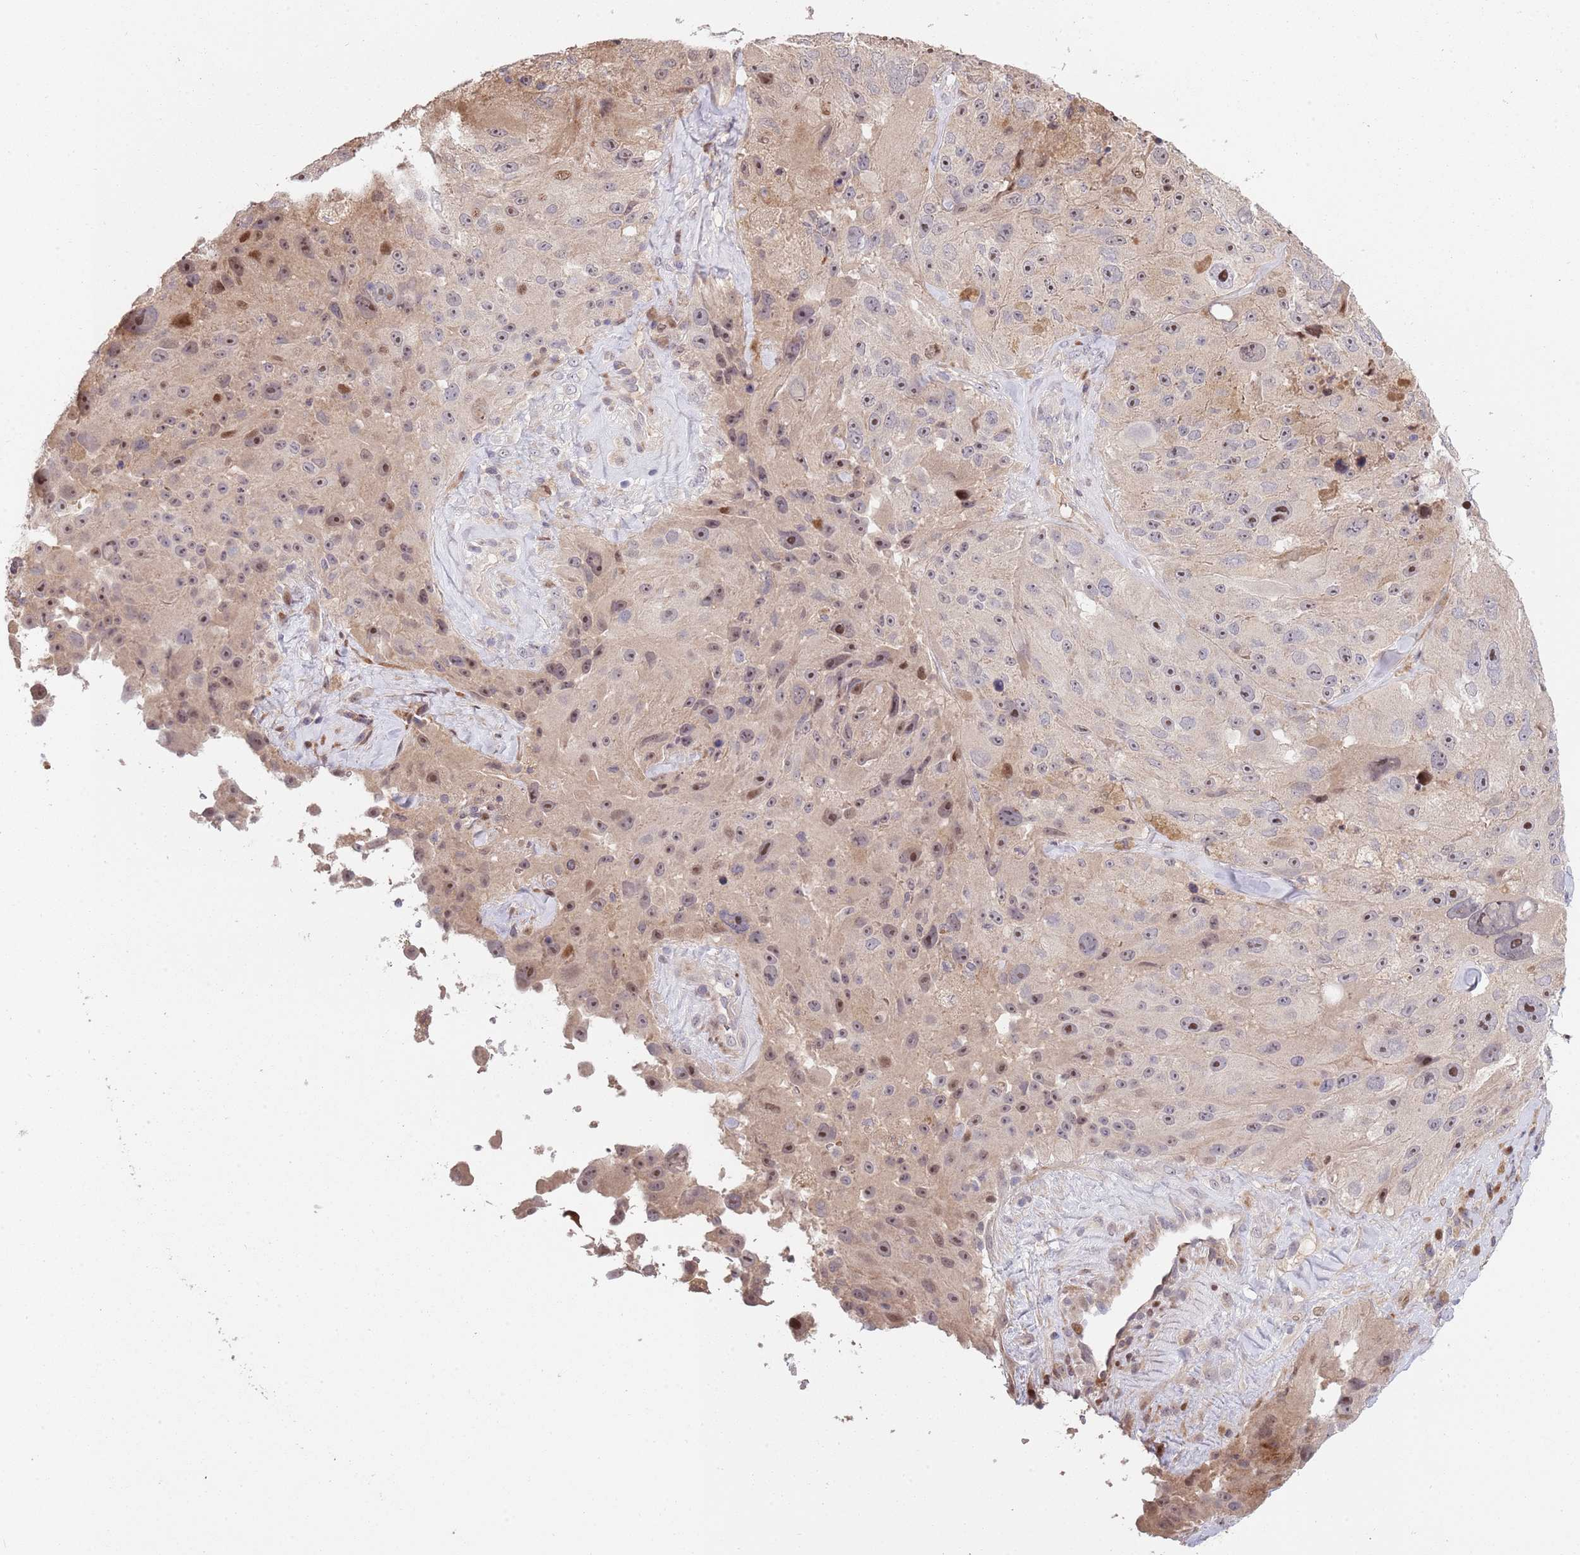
{"staining": {"intensity": "moderate", "quantity": "25%-75%", "location": "nuclear"}, "tissue": "melanoma", "cell_type": "Tumor cells", "image_type": "cancer", "snomed": [{"axis": "morphology", "description": "Malignant melanoma, Metastatic site"}, {"axis": "topography", "description": "Lymph node"}], "caption": "Human malignant melanoma (metastatic site) stained with a brown dye displays moderate nuclear positive positivity in about 25%-75% of tumor cells.", "gene": "SYNDIG1L", "patient": {"sex": "male", "age": 62}}